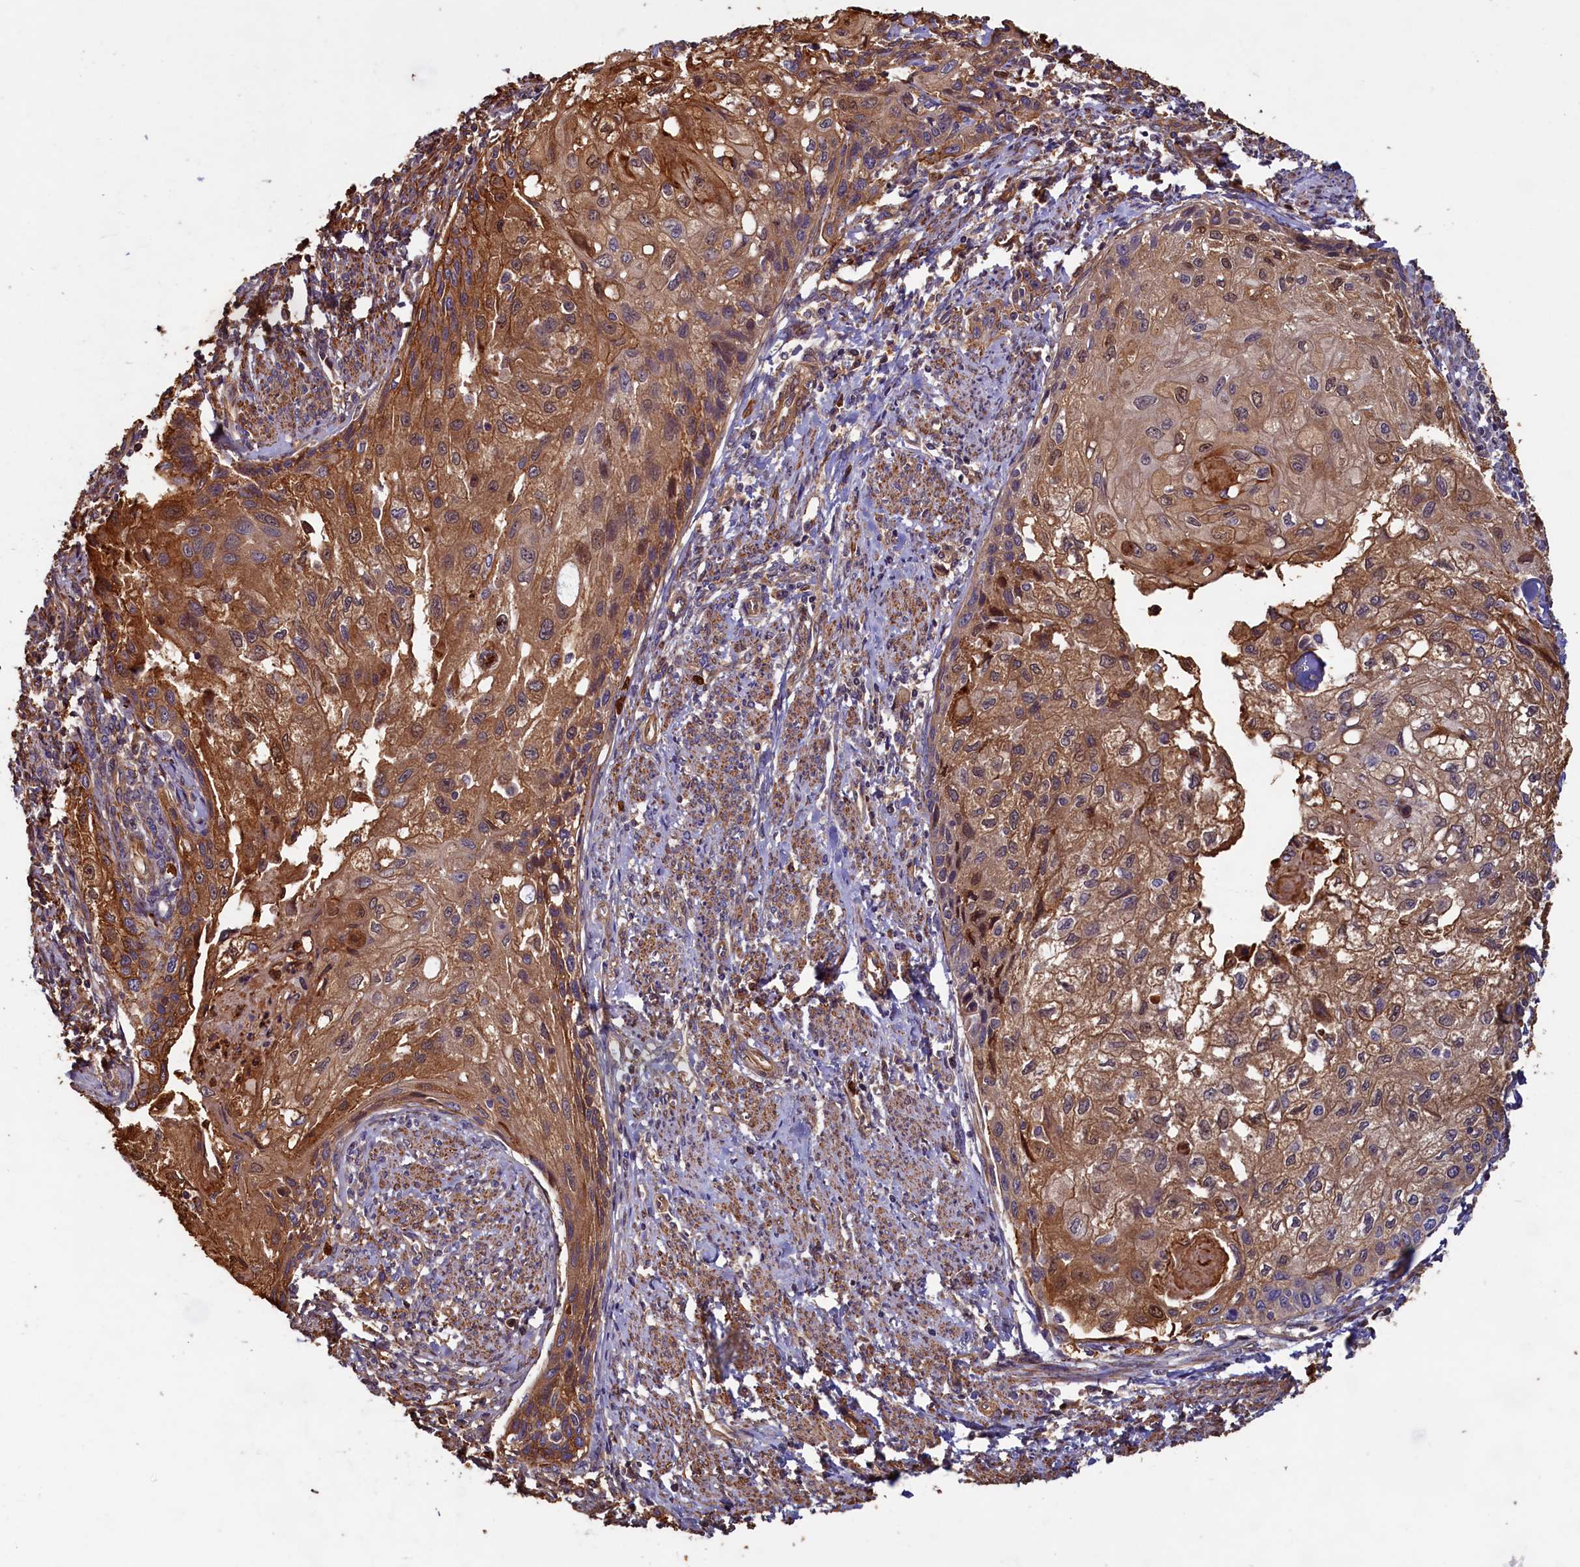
{"staining": {"intensity": "moderate", "quantity": ">75%", "location": "cytoplasmic/membranous"}, "tissue": "cervical cancer", "cell_type": "Tumor cells", "image_type": "cancer", "snomed": [{"axis": "morphology", "description": "Squamous cell carcinoma, NOS"}, {"axis": "topography", "description": "Cervix"}], "caption": "This histopathology image displays cervical cancer stained with immunohistochemistry to label a protein in brown. The cytoplasmic/membranous of tumor cells show moderate positivity for the protein. Nuclei are counter-stained blue.", "gene": "CCDC102B", "patient": {"sex": "female", "age": 67}}